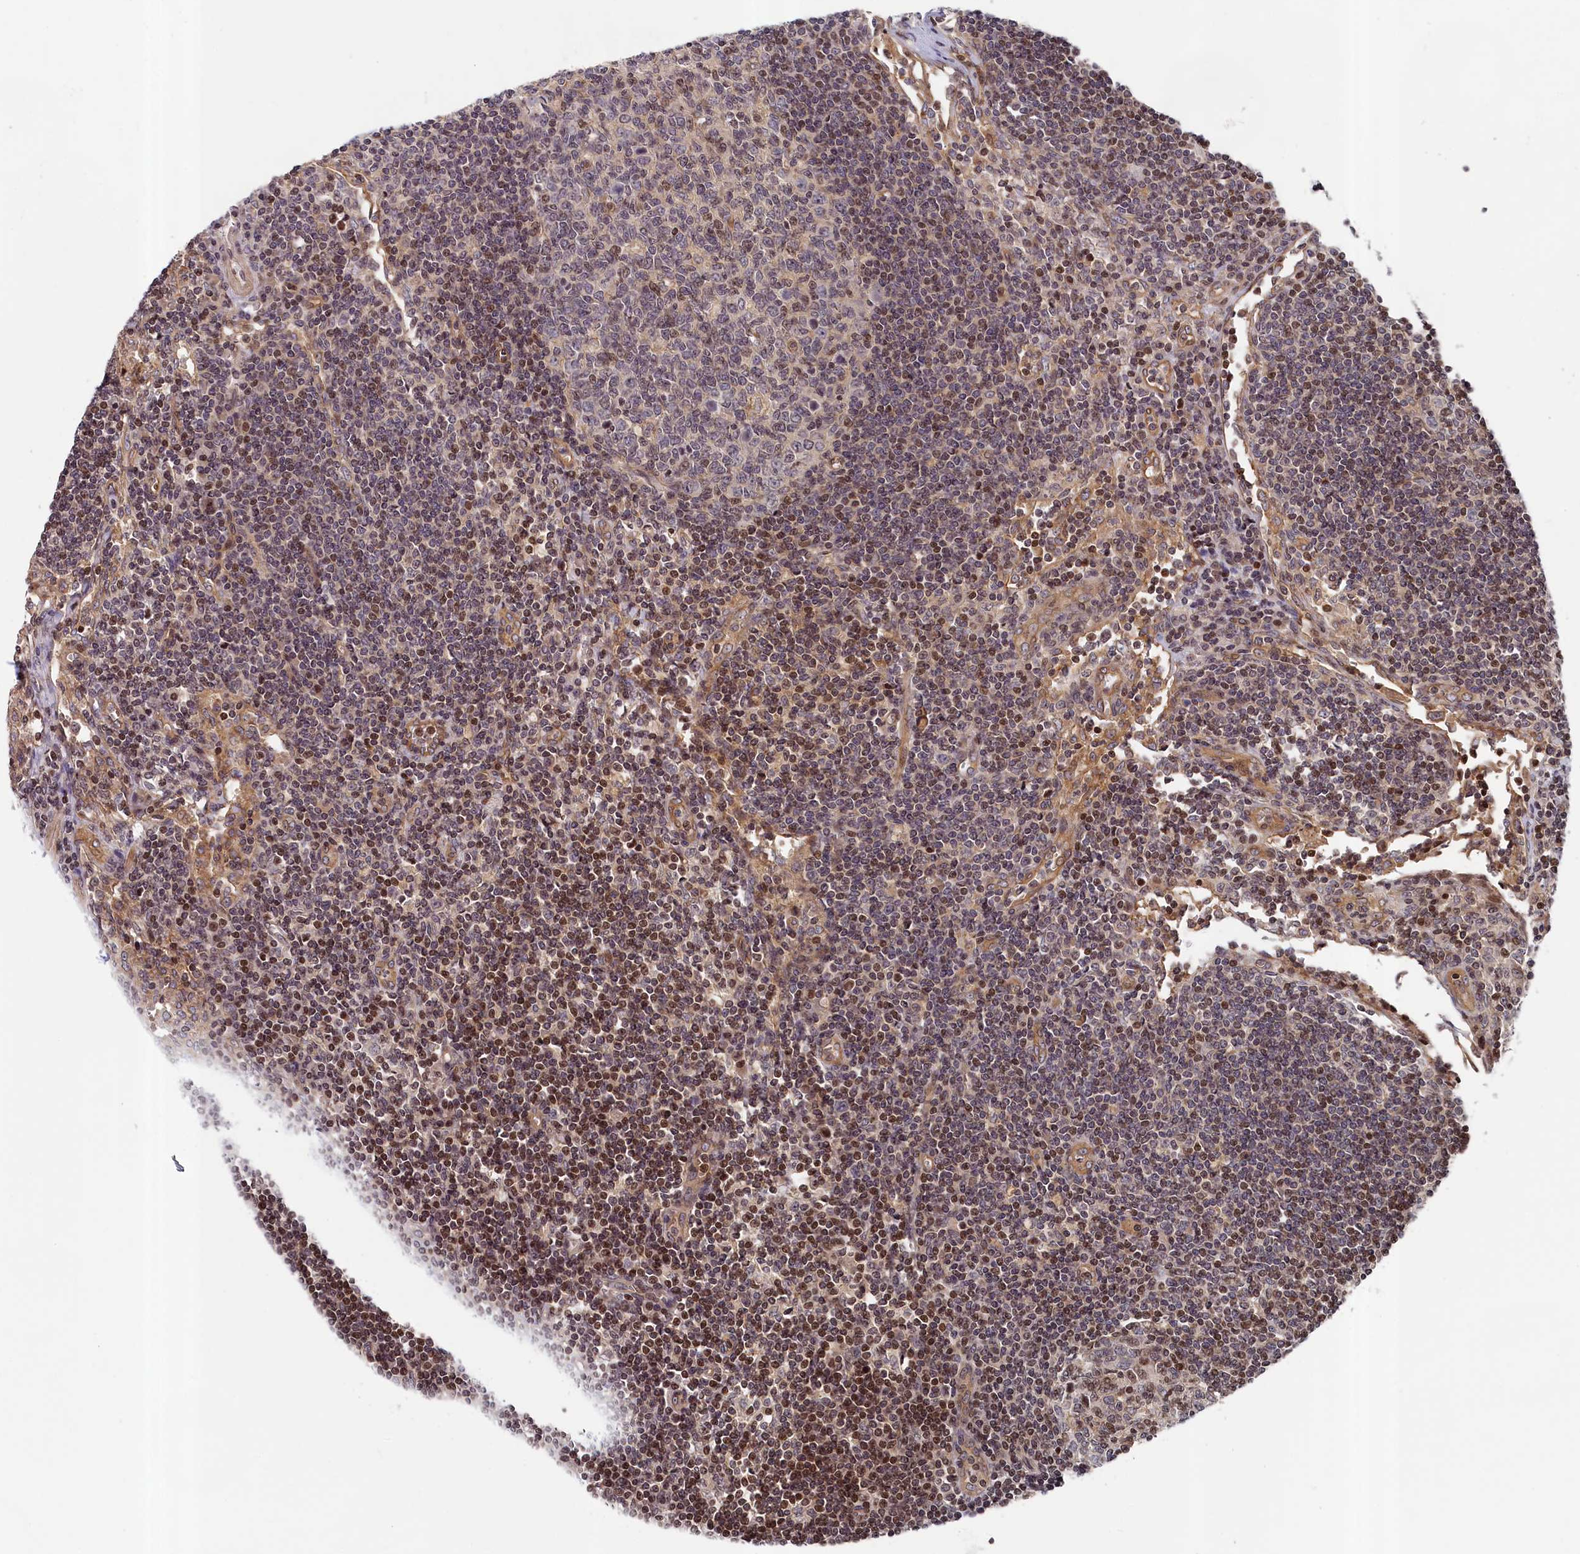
{"staining": {"intensity": "weak", "quantity": "<25%", "location": "nuclear"}, "tissue": "lymph node", "cell_type": "Germinal center cells", "image_type": "normal", "snomed": [{"axis": "morphology", "description": "Normal tissue, NOS"}, {"axis": "topography", "description": "Lymph node"}], "caption": "The photomicrograph exhibits no significant expression in germinal center cells of lymph node.", "gene": "CEP44", "patient": {"sex": "female", "age": 73}}